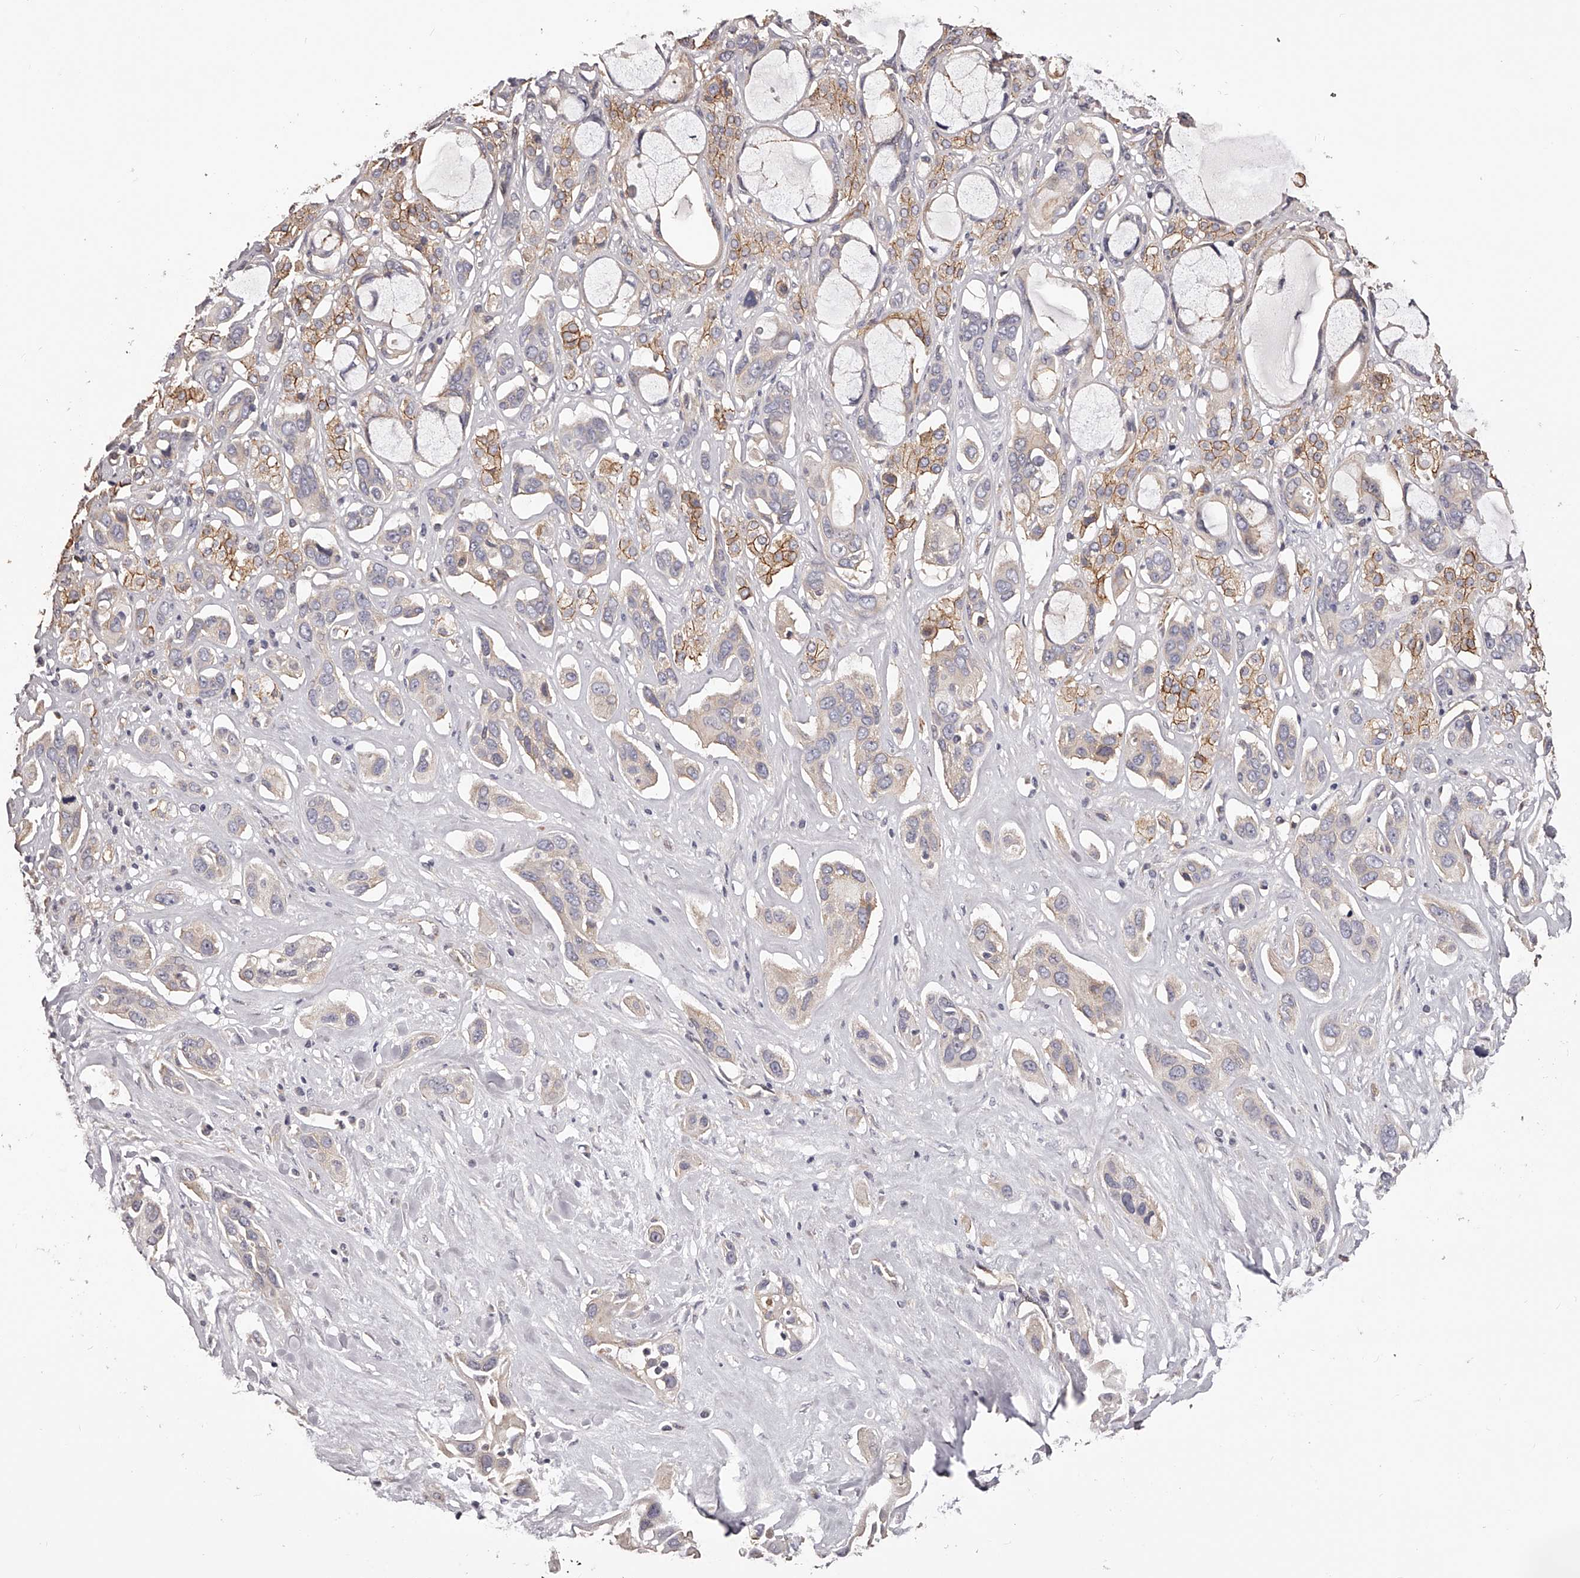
{"staining": {"intensity": "moderate", "quantity": "<25%", "location": "cytoplasmic/membranous"}, "tissue": "pancreatic cancer", "cell_type": "Tumor cells", "image_type": "cancer", "snomed": [{"axis": "morphology", "description": "Adenocarcinoma, NOS"}, {"axis": "topography", "description": "Pancreas"}], "caption": "Immunohistochemistry staining of pancreatic adenocarcinoma, which displays low levels of moderate cytoplasmic/membranous positivity in about <25% of tumor cells indicating moderate cytoplasmic/membranous protein positivity. The staining was performed using DAB (3,3'-diaminobenzidine) (brown) for protein detection and nuclei were counterstained in hematoxylin (blue).", "gene": "LTV1", "patient": {"sex": "female", "age": 60}}